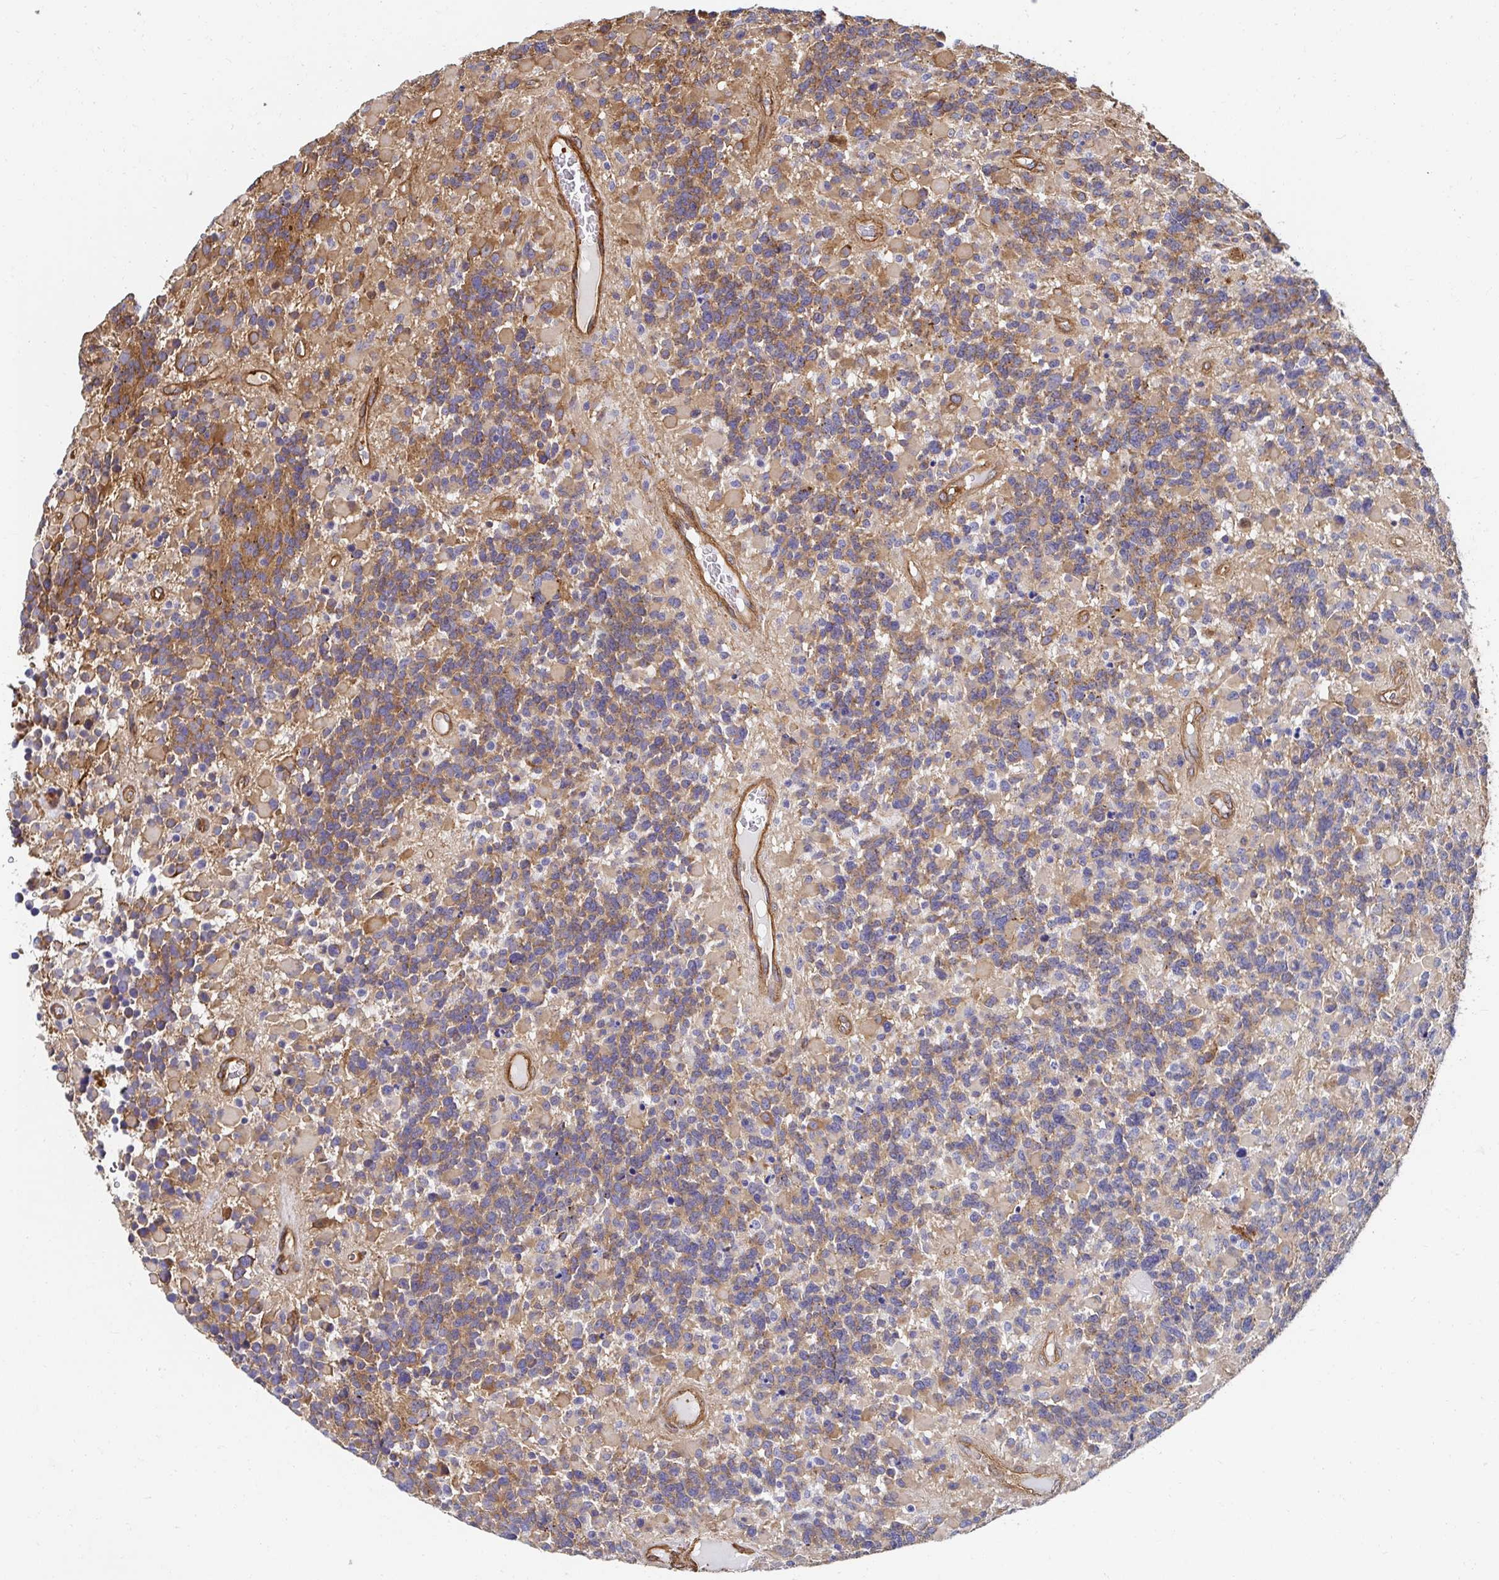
{"staining": {"intensity": "weak", "quantity": ">75%", "location": "cytoplasmic/membranous"}, "tissue": "glioma", "cell_type": "Tumor cells", "image_type": "cancer", "snomed": [{"axis": "morphology", "description": "Glioma, malignant, High grade"}, {"axis": "topography", "description": "Brain"}], "caption": "A micrograph of malignant glioma (high-grade) stained for a protein displays weak cytoplasmic/membranous brown staining in tumor cells.", "gene": "CTTN", "patient": {"sex": "female", "age": 40}}